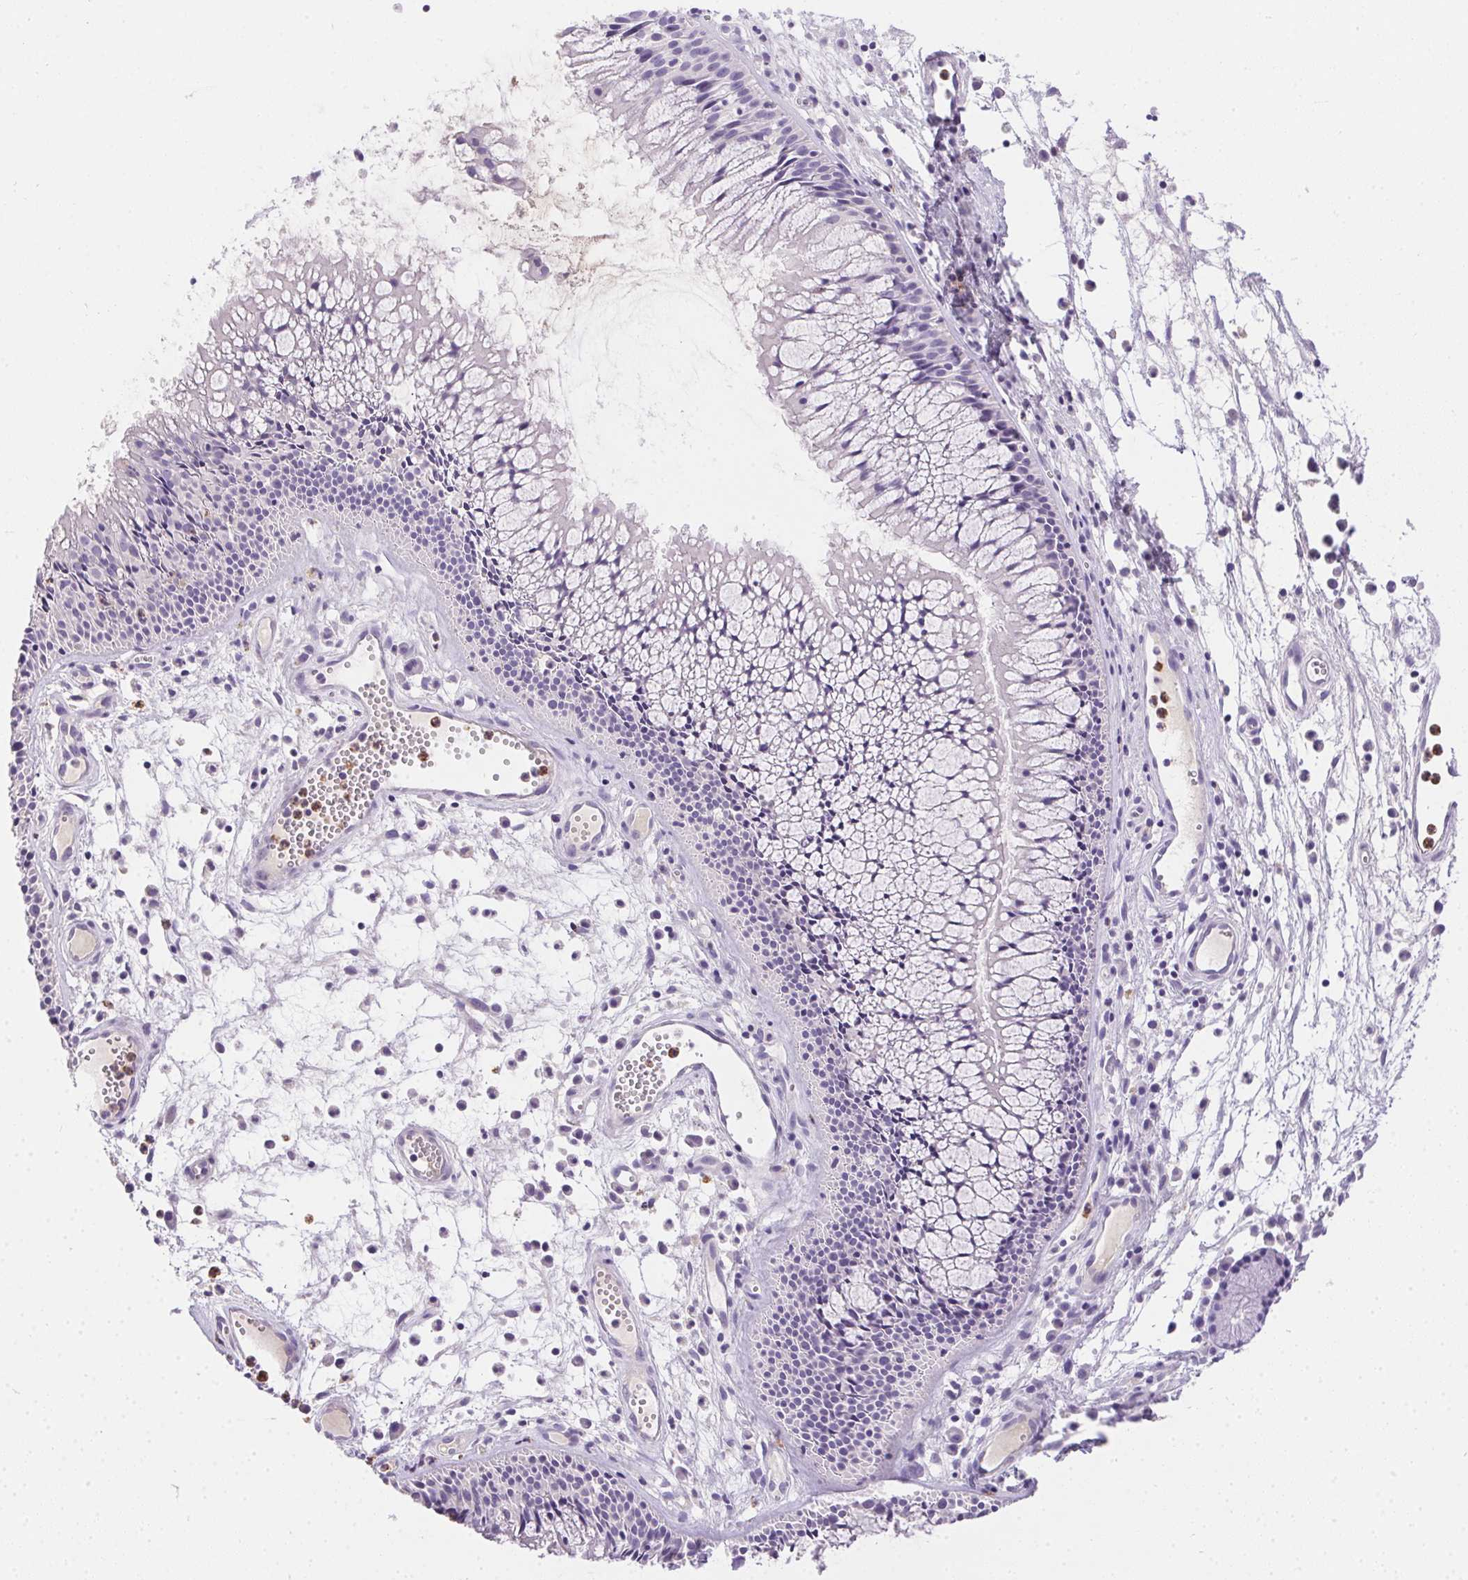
{"staining": {"intensity": "negative", "quantity": "none", "location": "none"}, "tissue": "nasopharynx", "cell_type": "Respiratory epithelial cells", "image_type": "normal", "snomed": [{"axis": "morphology", "description": "Normal tissue, NOS"}, {"axis": "topography", "description": "Nasopharynx"}], "caption": "This is an immunohistochemistry (IHC) photomicrograph of unremarkable nasopharynx. There is no staining in respiratory epithelial cells.", "gene": "SSTR4", "patient": {"sex": "male", "age": 31}}